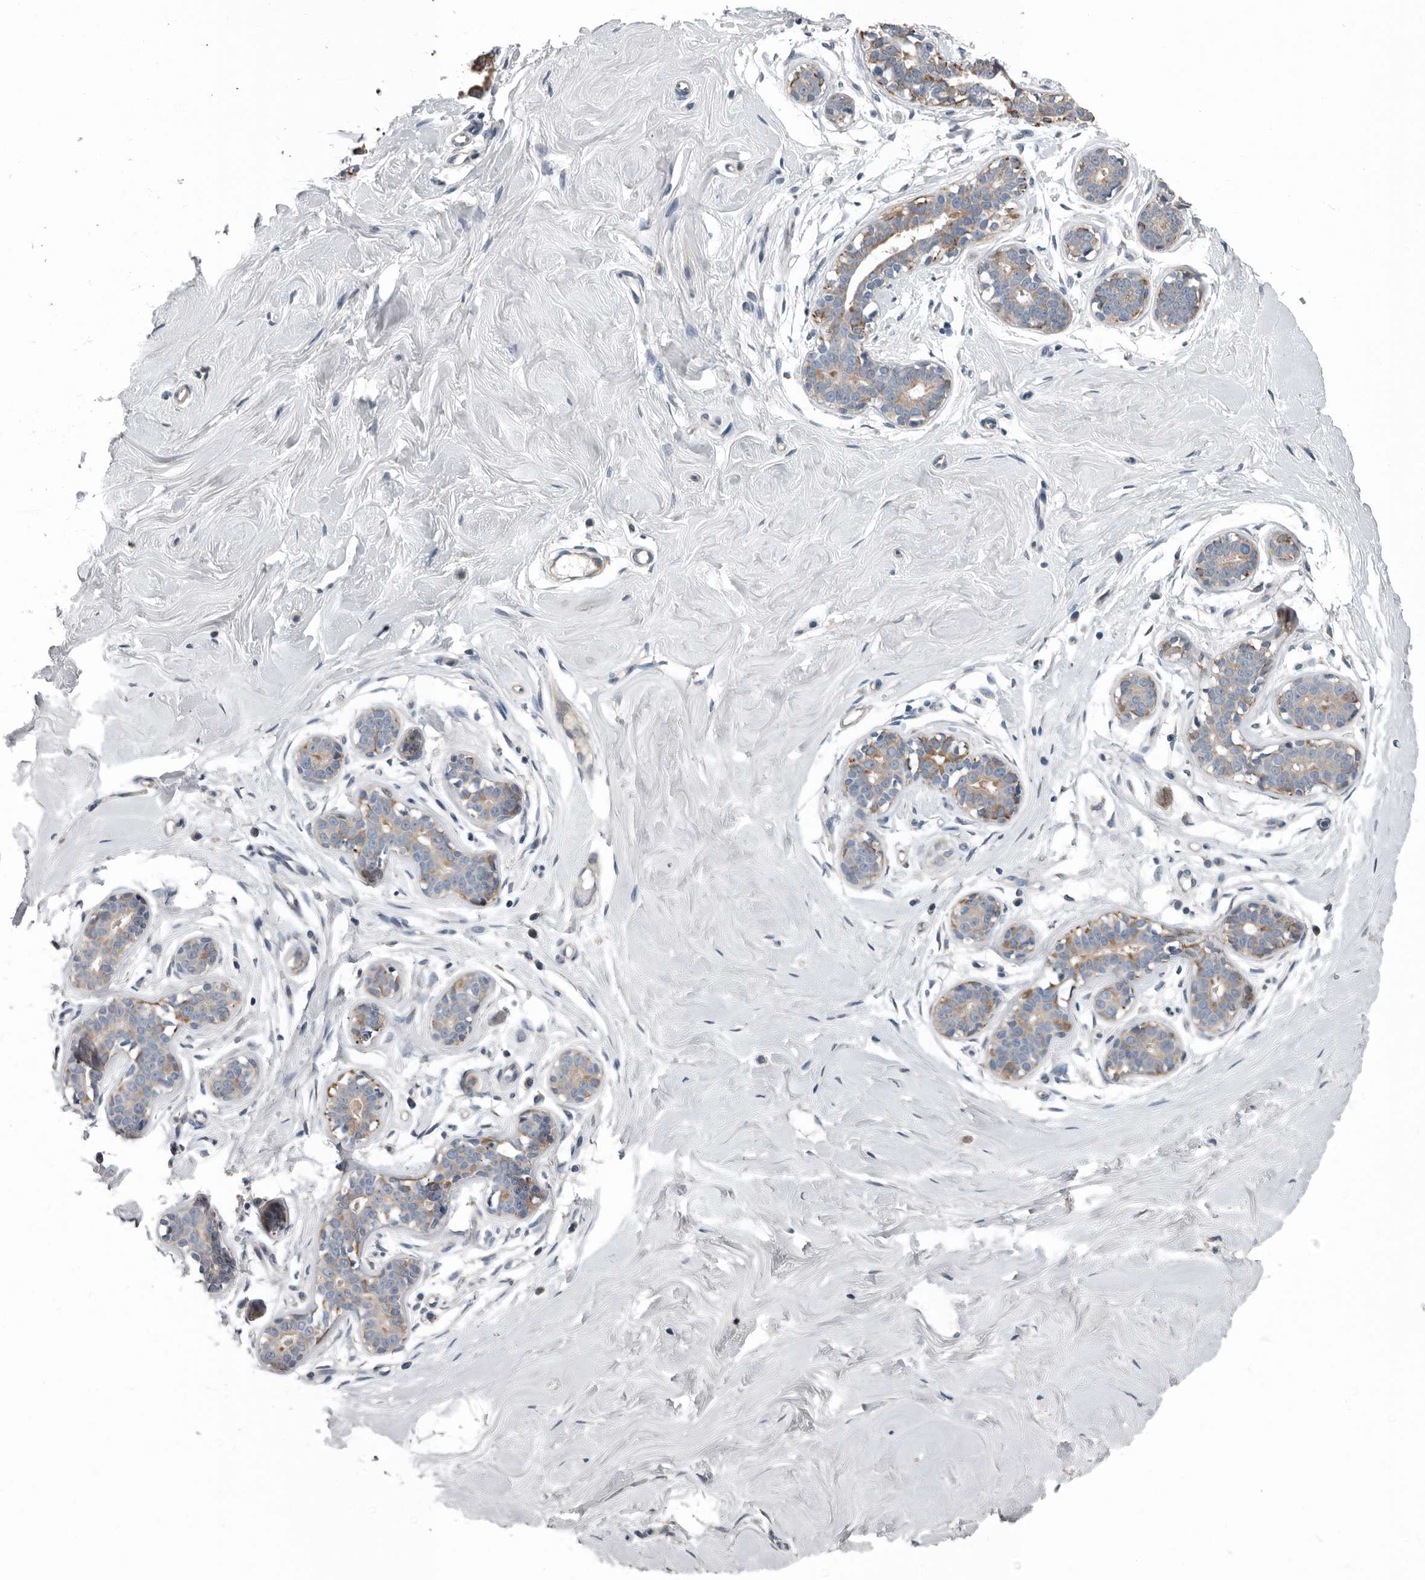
{"staining": {"intensity": "weak", "quantity": ">75%", "location": "cytoplasmic/membranous"}, "tissue": "breast", "cell_type": "Adipocytes", "image_type": "normal", "snomed": [{"axis": "morphology", "description": "Normal tissue, NOS"}, {"axis": "topography", "description": "Breast"}], "caption": "Immunohistochemical staining of unremarkable breast reveals >75% levels of weak cytoplasmic/membranous protein positivity in approximately >75% of adipocytes.", "gene": "DPY19L4", "patient": {"sex": "female", "age": 23}}